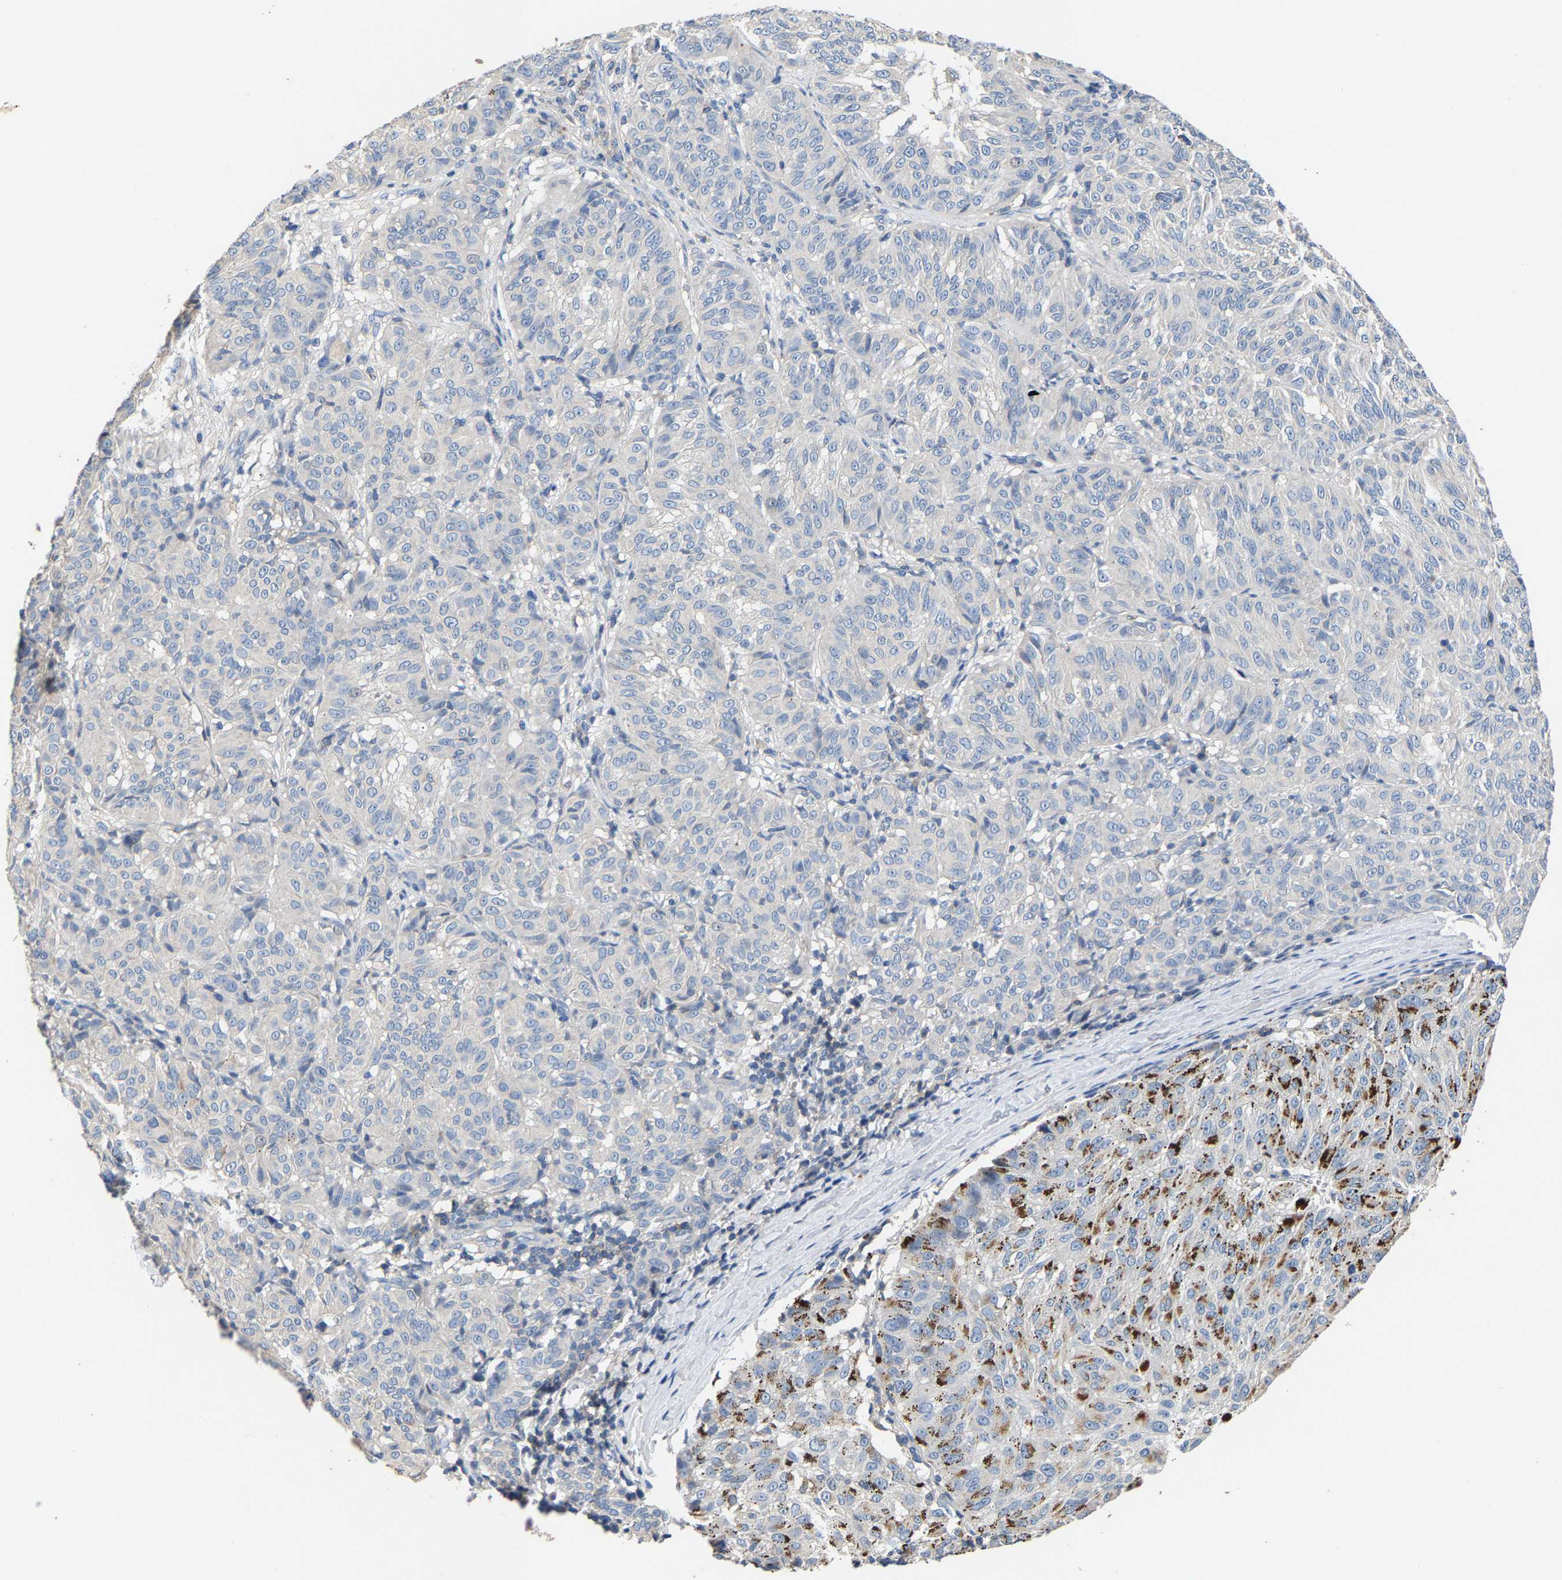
{"staining": {"intensity": "negative", "quantity": "none", "location": "none"}, "tissue": "melanoma", "cell_type": "Tumor cells", "image_type": "cancer", "snomed": [{"axis": "morphology", "description": "Malignant melanoma, NOS"}, {"axis": "topography", "description": "Skin"}], "caption": "Immunohistochemical staining of human melanoma demonstrates no significant positivity in tumor cells.", "gene": "CCDC171", "patient": {"sex": "female", "age": 72}}